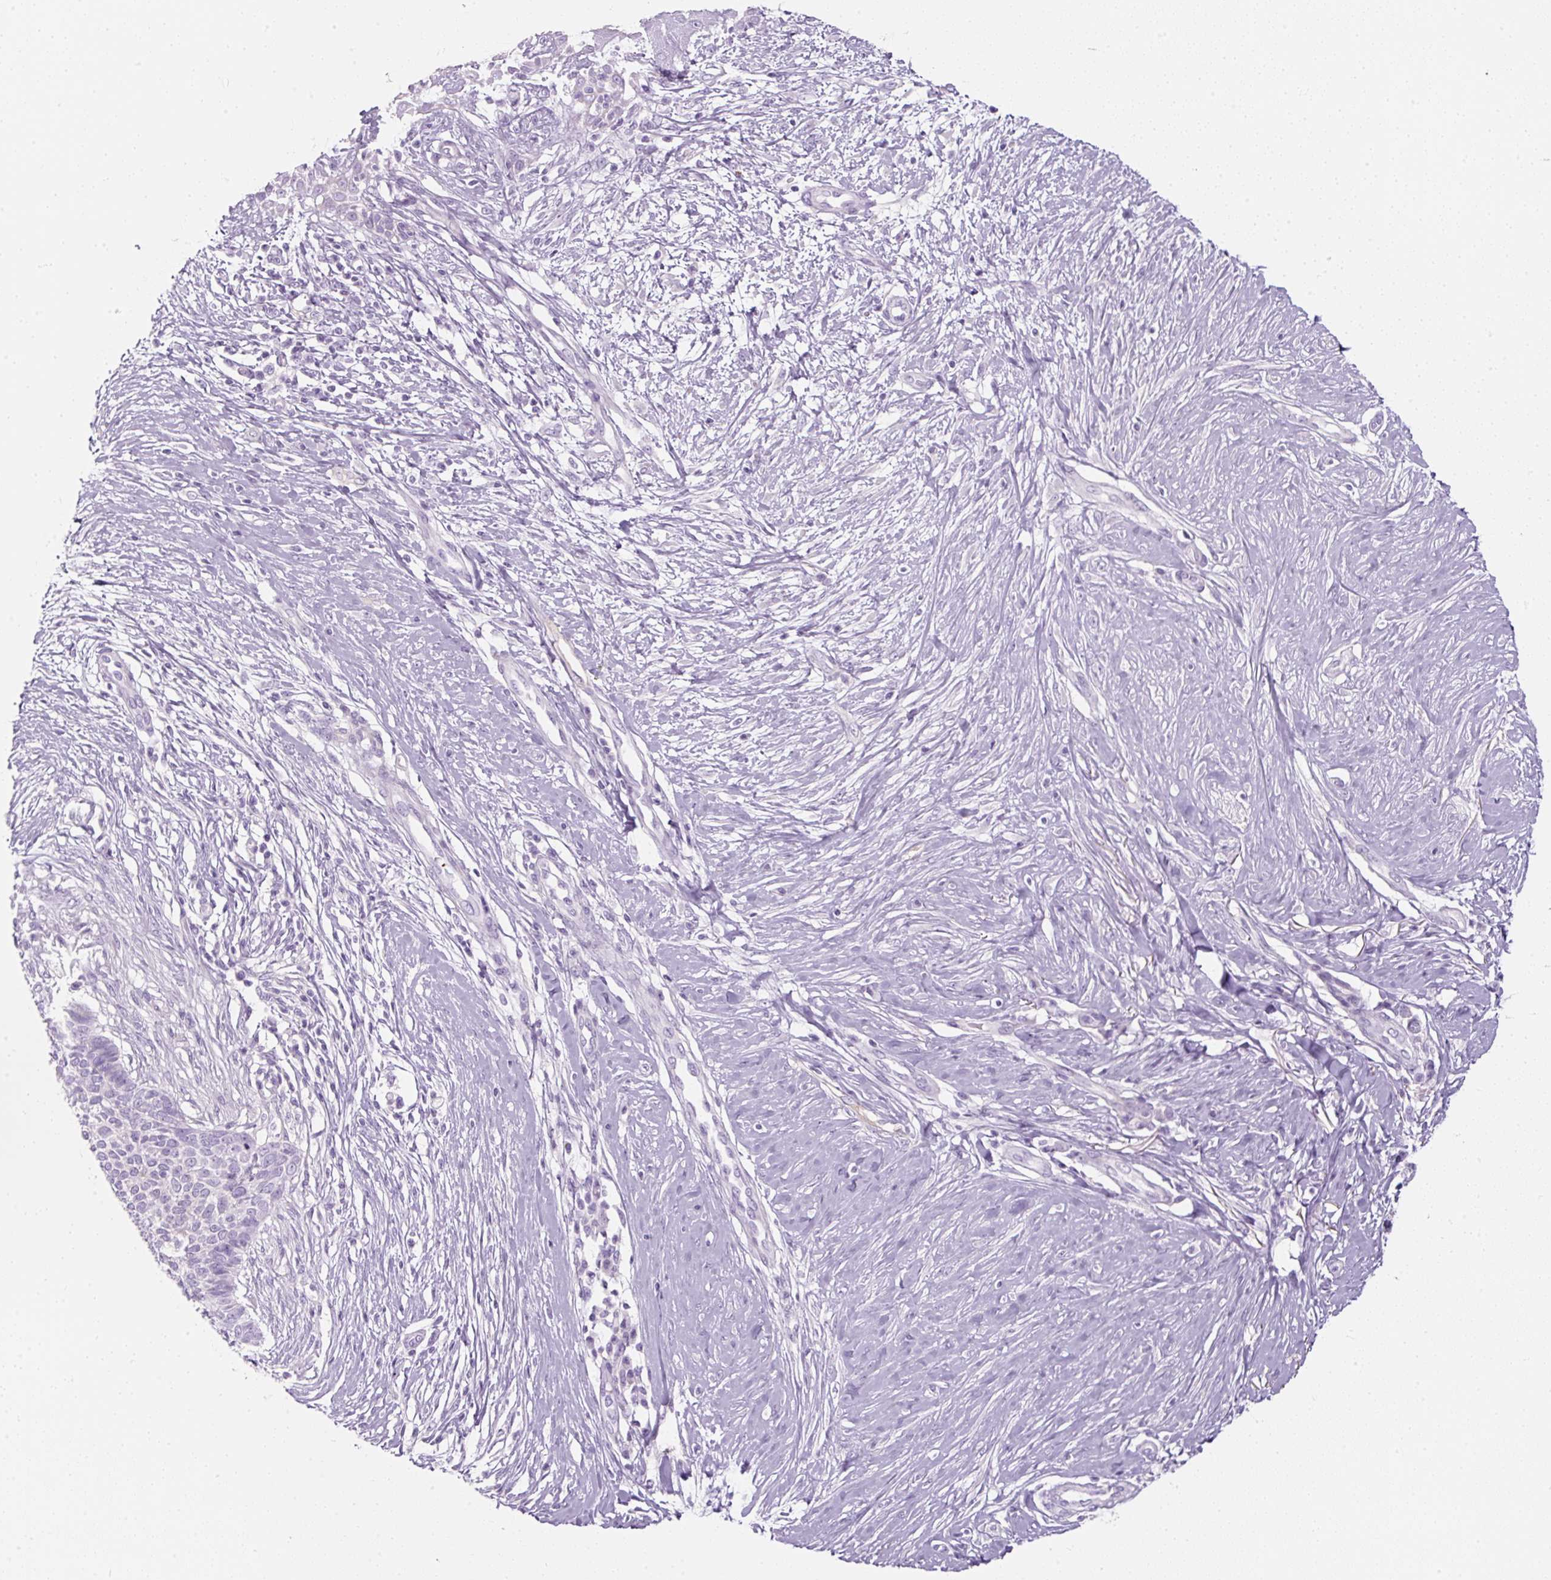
{"staining": {"intensity": "negative", "quantity": "none", "location": "none"}, "tissue": "skin cancer", "cell_type": "Tumor cells", "image_type": "cancer", "snomed": [{"axis": "morphology", "description": "Normal tissue, NOS"}, {"axis": "morphology", "description": "Basal cell carcinoma"}, {"axis": "topography", "description": "Skin"}], "caption": "Photomicrograph shows no significant protein expression in tumor cells of skin cancer. (Brightfield microscopy of DAB IHC at high magnification).", "gene": "PF4V1", "patient": {"sex": "male", "age": 50}}